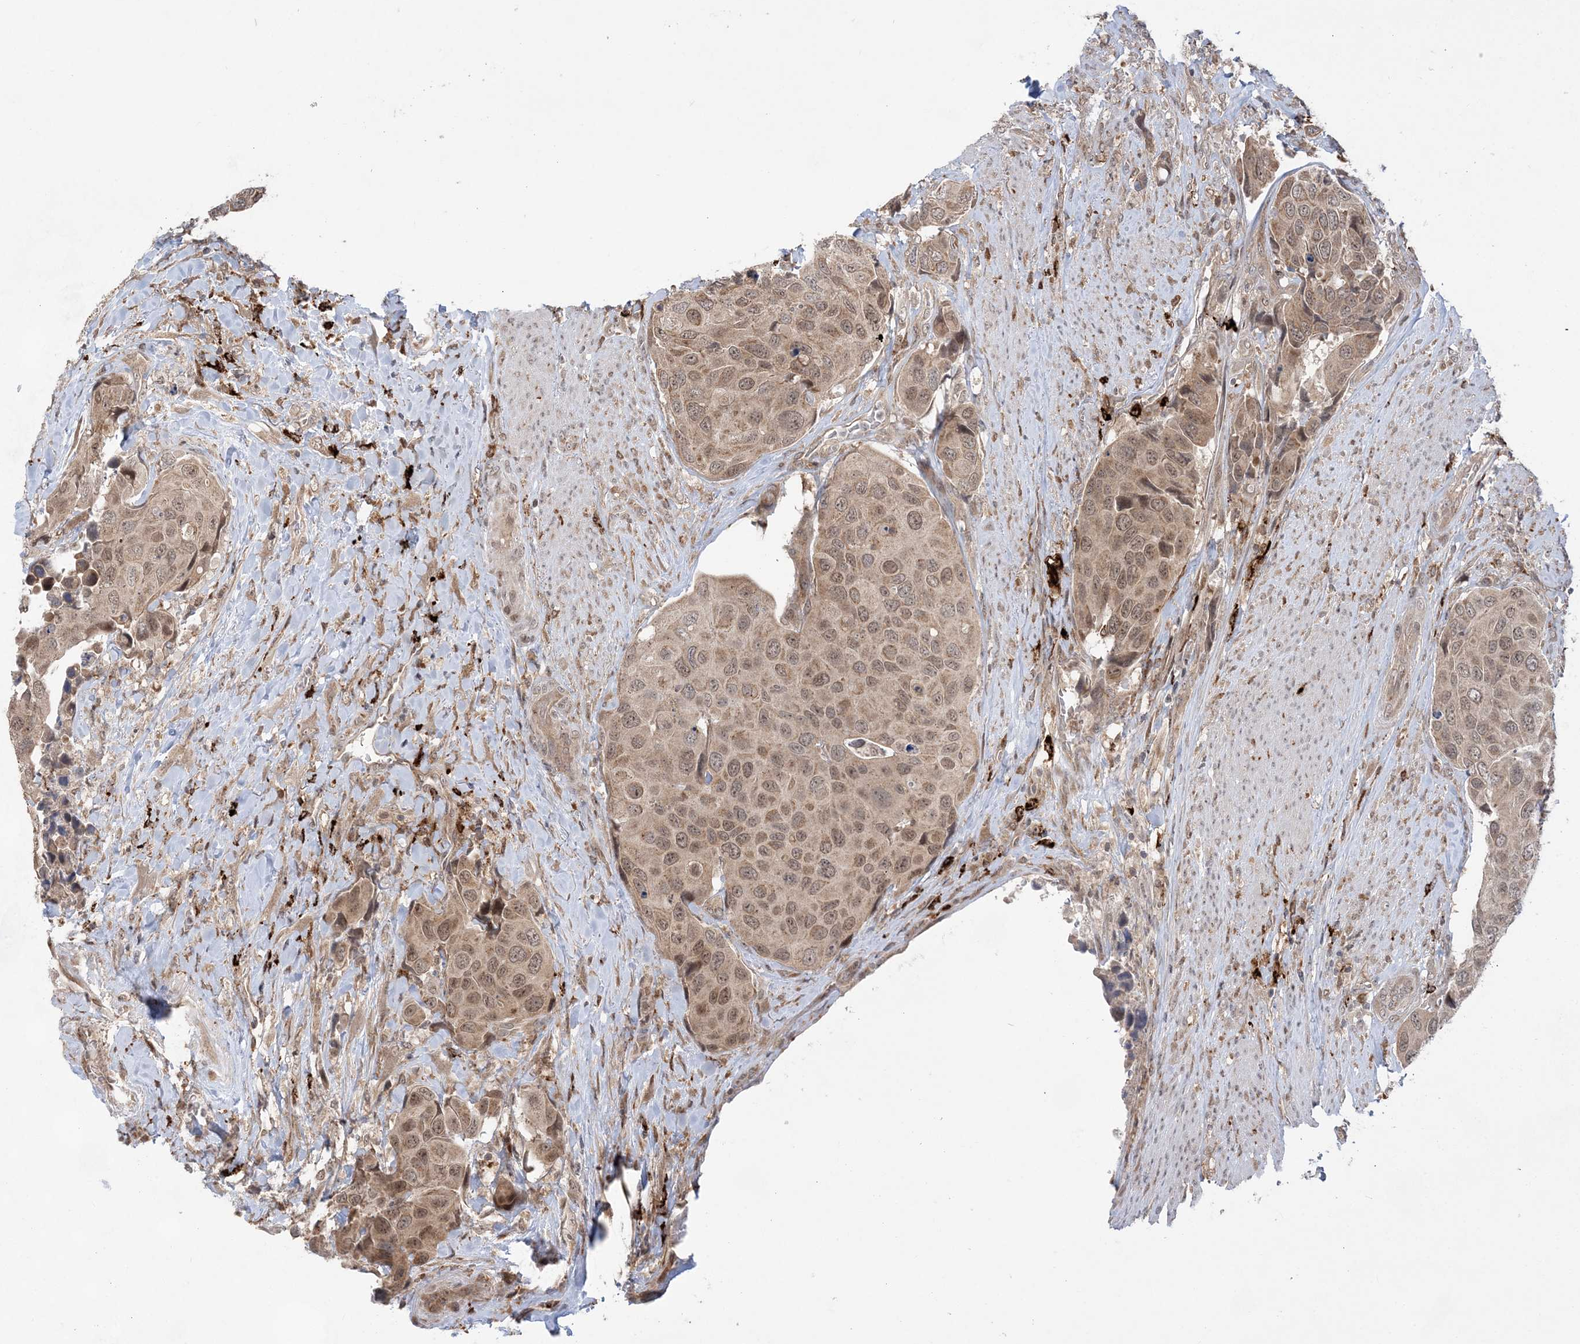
{"staining": {"intensity": "weak", "quantity": ">75%", "location": "cytoplasmic/membranous,nuclear"}, "tissue": "urothelial cancer", "cell_type": "Tumor cells", "image_type": "cancer", "snomed": [{"axis": "morphology", "description": "Urothelial carcinoma, High grade"}, {"axis": "topography", "description": "Urinary bladder"}], "caption": "Immunohistochemistry (IHC) histopathology image of neoplastic tissue: urothelial carcinoma (high-grade) stained using immunohistochemistry (IHC) reveals low levels of weak protein expression localized specifically in the cytoplasmic/membranous and nuclear of tumor cells, appearing as a cytoplasmic/membranous and nuclear brown color.", "gene": "ANAPC15", "patient": {"sex": "male", "age": 74}}